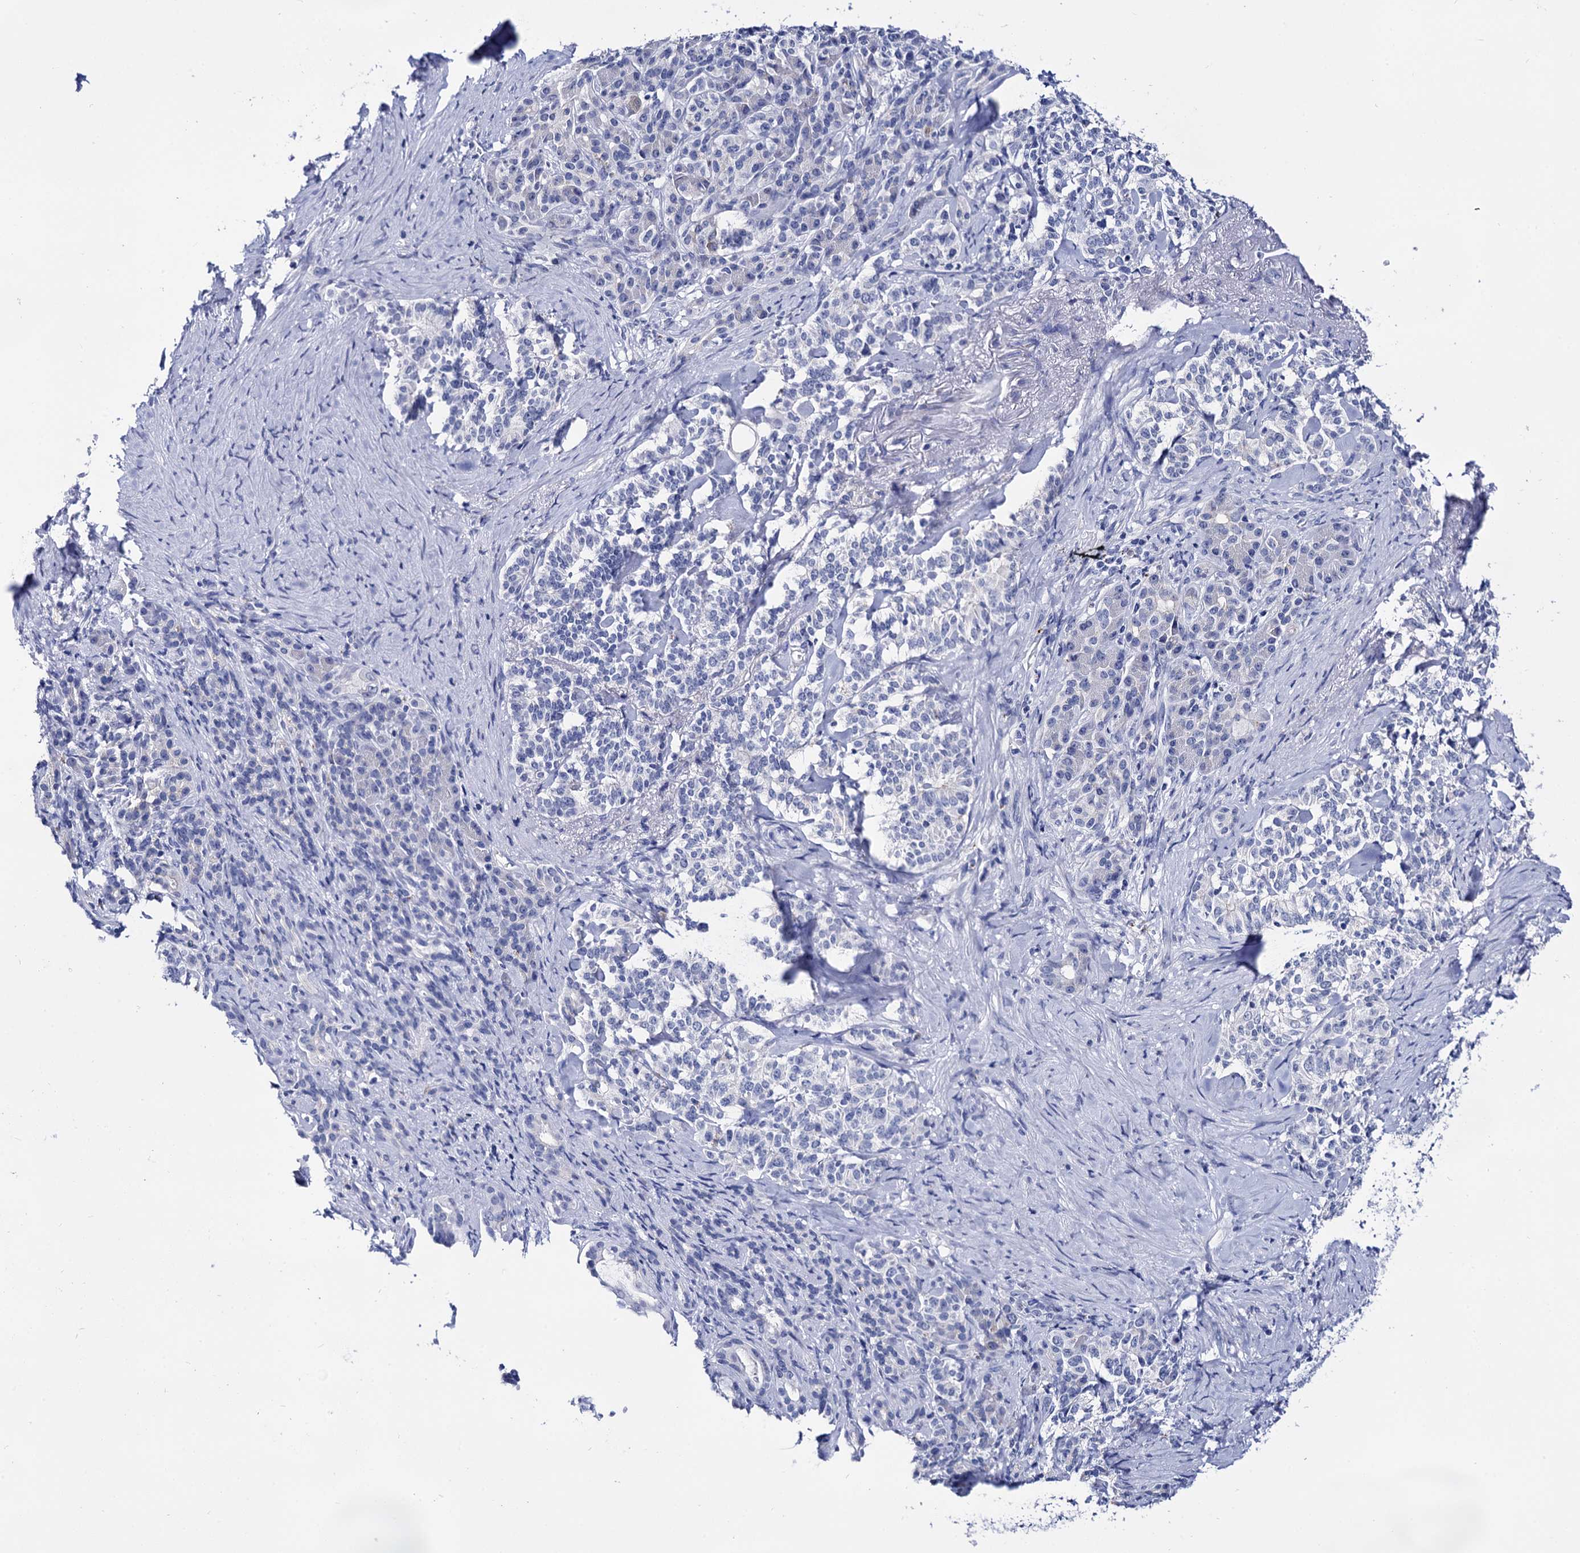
{"staining": {"intensity": "negative", "quantity": "none", "location": "none"}, "tissue": "pancreatic cancer", "cell_type": "Tumor cells", "image_type": "cancer", "snomed": [{"axis": "morphology", "description": "Adenocarcinoma, NOS"}, {"axis": "topography", "description": "Pancreas"}], "caption": "Pancreatic cancer was stained to show a protein in brown. There is no significant staining in tumor cells.", "gene": "MICAL2", "patient": {"sex": "female", "age": 74}}